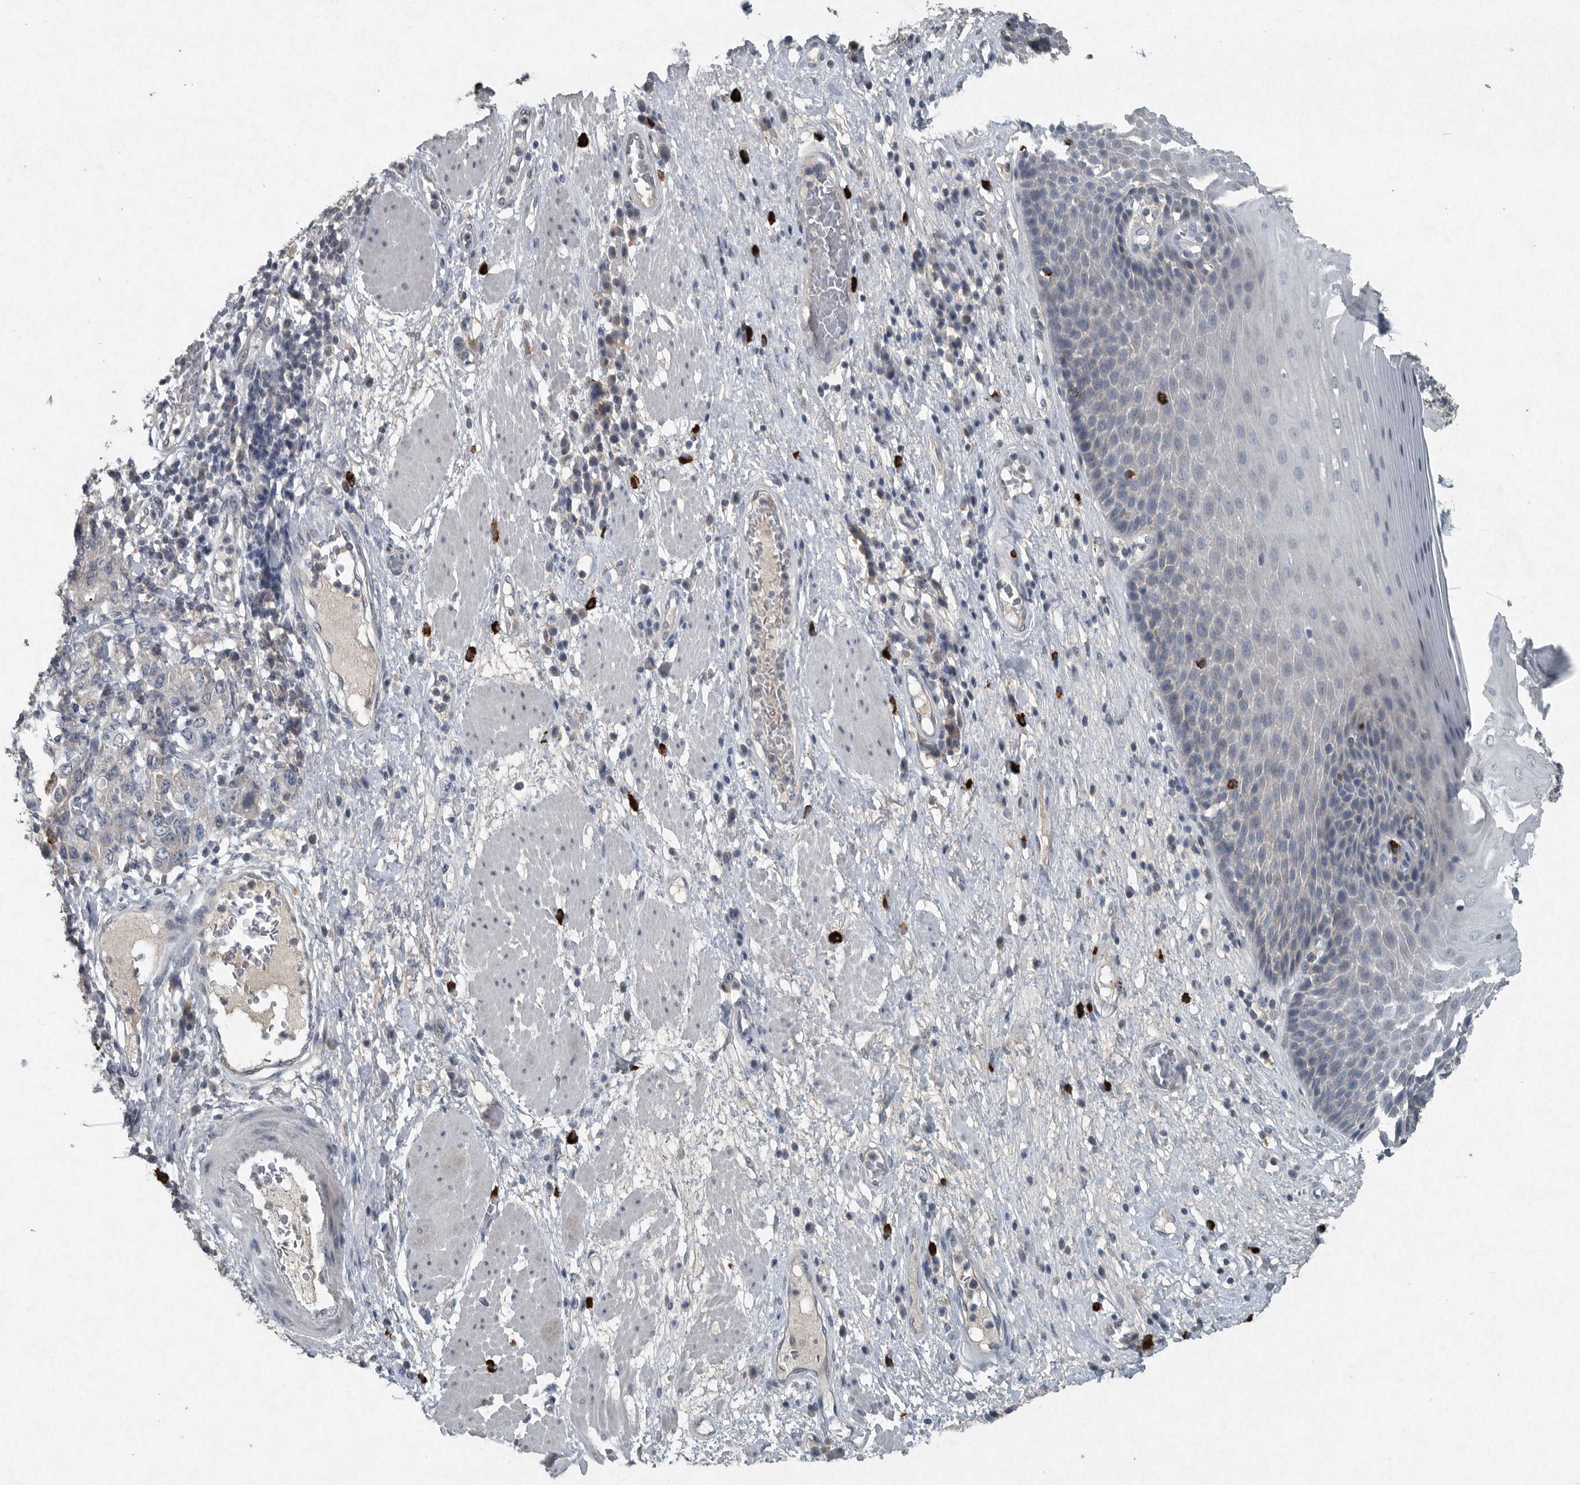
{"staining": {"intensity": "negative", "quantity": "none", "location": "none"}, "tissue": "esophagus", "cell_type": "Squamous epithelial cells", "image_type": "normal", "snomed": [{"axis": "morphology", "description": "Normal tissue, NOS"}, {"axis": "morphology", "description": "Adenocarcinoma, NOS"}, {"axis": "topography", "description": "Esophagus"}], "caption": "Immunohistochemistry (IHC) of normal human esophagus shows no positivity in squamous epithelial cells. (DAB immunohistochemistry (IHC) visualized using brightfield microscopy, high magnification).", "gene": "IL20", "patient": {"sex": "male", "age": 62}}